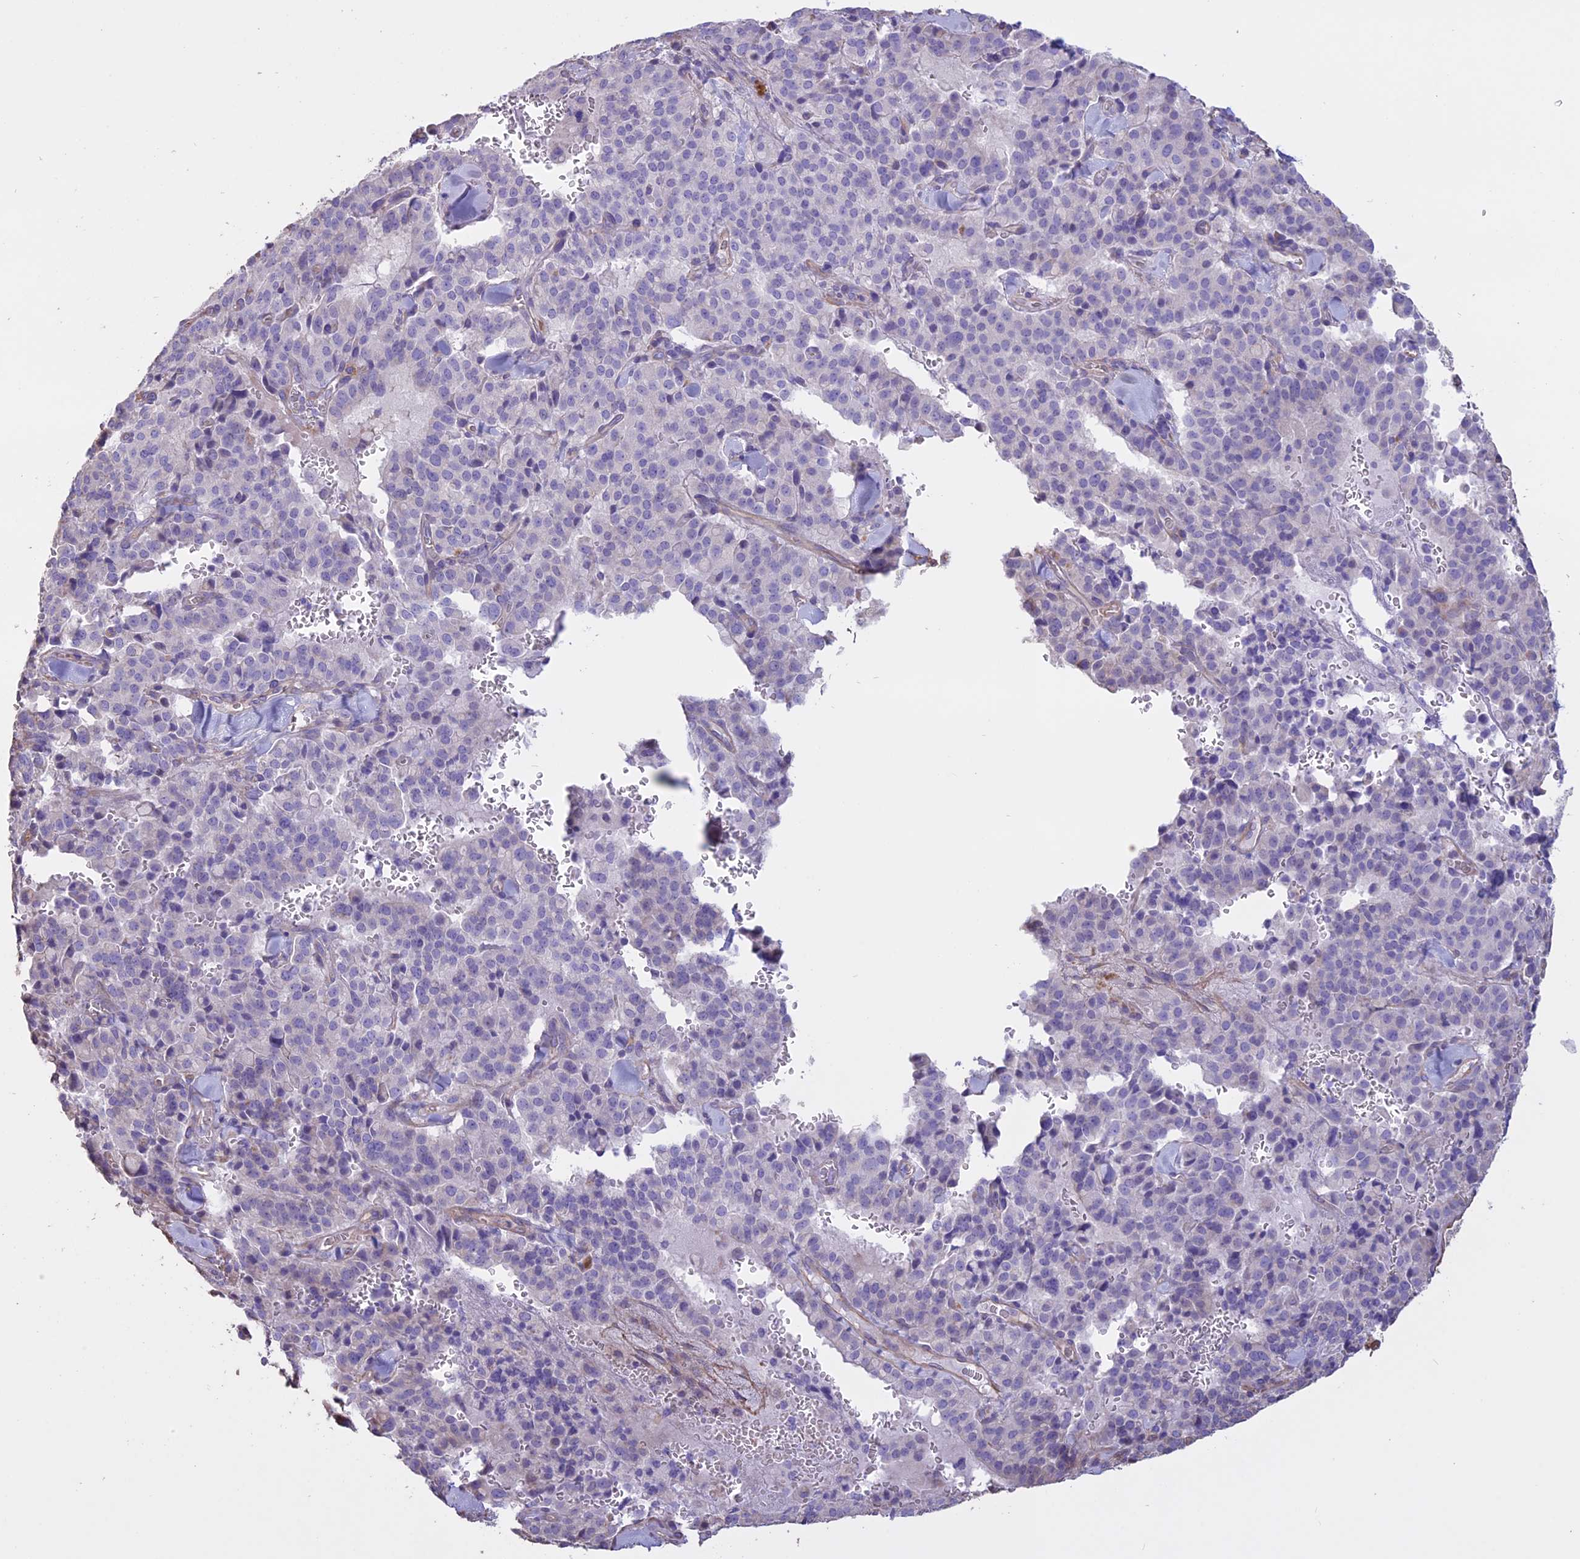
{"staining": {"intensity": "negative", "quantity": "none", "location": "none"}, "tissue": "pancreatic cancer", "cell_type": "Tumor cells", "image_type": "cancer", "snomed": [{"axis": "morphology", "description": "Adenocarcinoma, NOS"}, {"axis": "topography", "description": "Pancreas"}], "caption": "Adenocarcinoma (pancreatic) stained for a protein using immunohistochemistry reveals no expression tumor cells.", "gene": "CCDC148", "patient": {"sex": "male", "age": 65}}